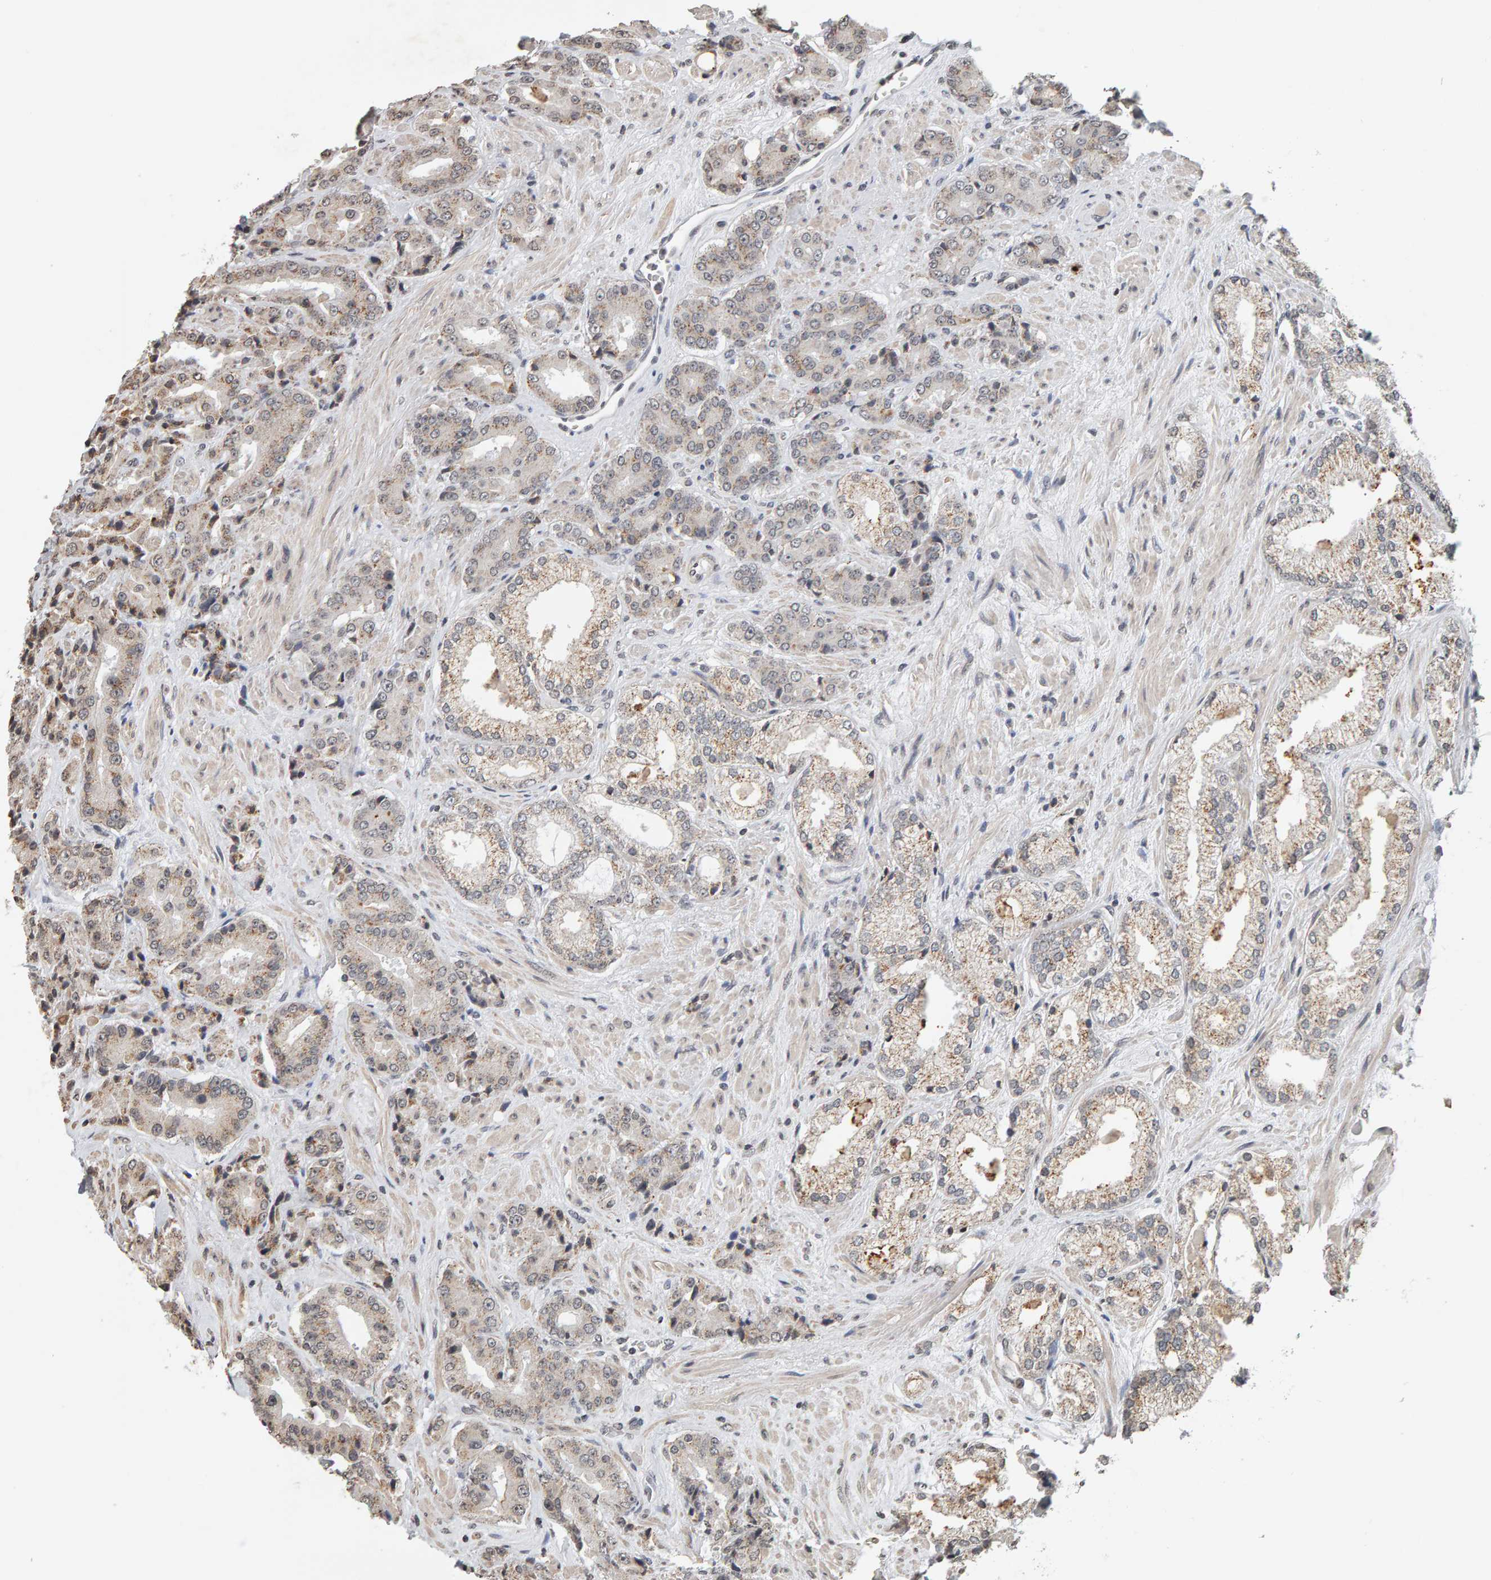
{"staining": {"intensity": "weak", "quantity": "25%-75%", "location": "cytoplasmic/membranous"}, "tissue": "prostate cancer", "cell_type": "Tumor cells", "image_type": "cancer", "snomed": [{"axis": "morphology", "description": "Adenocarcinoma, High grade"}, {"axis": "topography", "description": "Prostate"}], "caption": "IHC image of neoplastic tissue: human high-grade adenocarcinoma (prostate) stained using immunohistochemistry (IHC) exhibits low levels of weak protein expression localized specifically in the cytoplasmic/membranous of tumor cells, appearing as a cytoplasmic/membranous brown color.", "gene": "AFF4", "patient": {"sex": "male", "age": 71}}